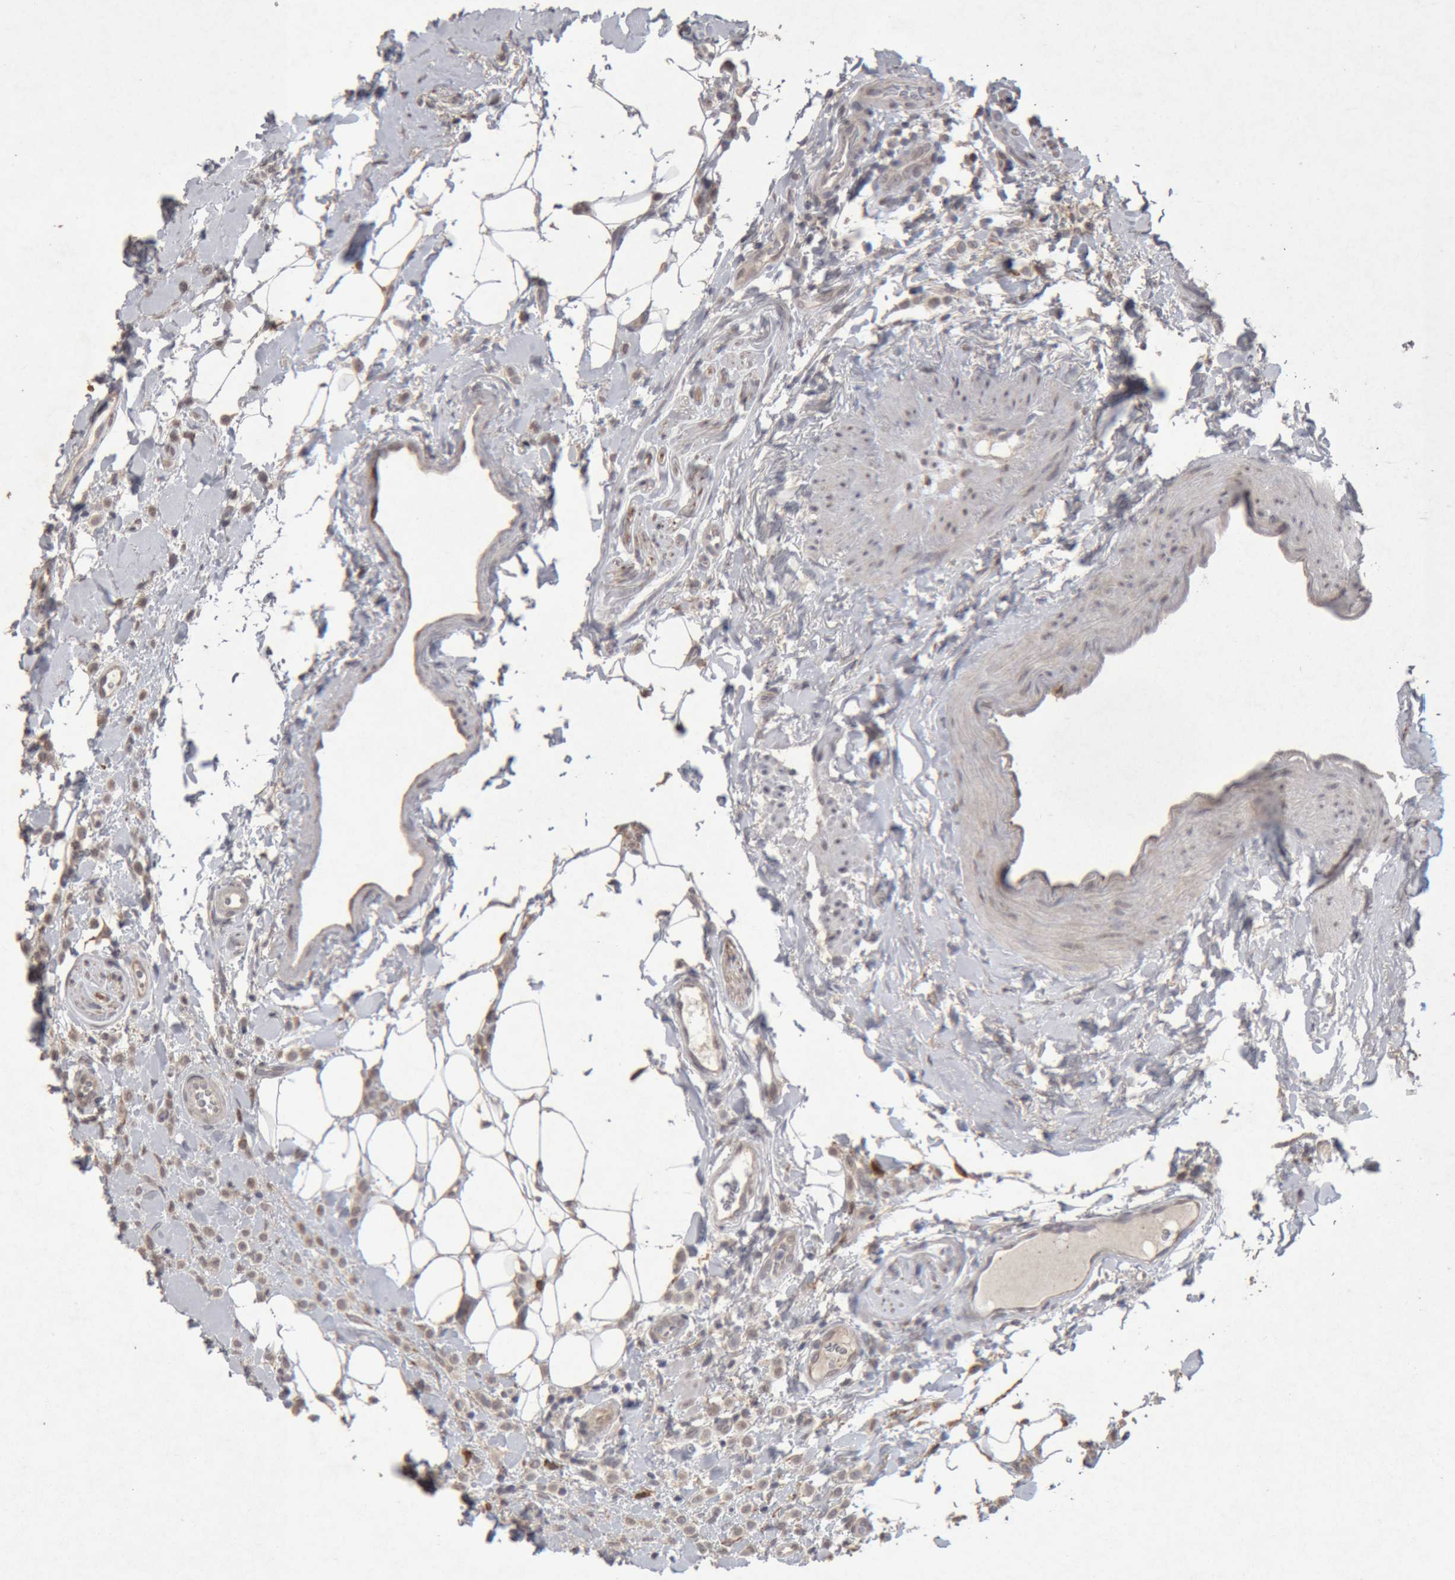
{"staining": {"intensity": "weak", "quantity": ">75%", "location": "cytoplasmic/membranous"}, "tissue": "breast cancer", "cell_type": "Tumor cells", "image_type": "cancer", "snomed": [{"axis": "morphology", "description": "Normal tissue, NOS"}, {"axis": "morphology", "description": "Lobular carcinoma"}, {"axis": "topography", "description": "Breast"}], "caption": "IHC (DAB (3,3'-diaminobenzidine)) staining of breast lobular carcinoma demonstrates weak cytoplasmic/membranous protein staining in approximately >75% of tumor cells.", "gene": "MEP1A", "patient": {"sex": "female", "age": 50}}